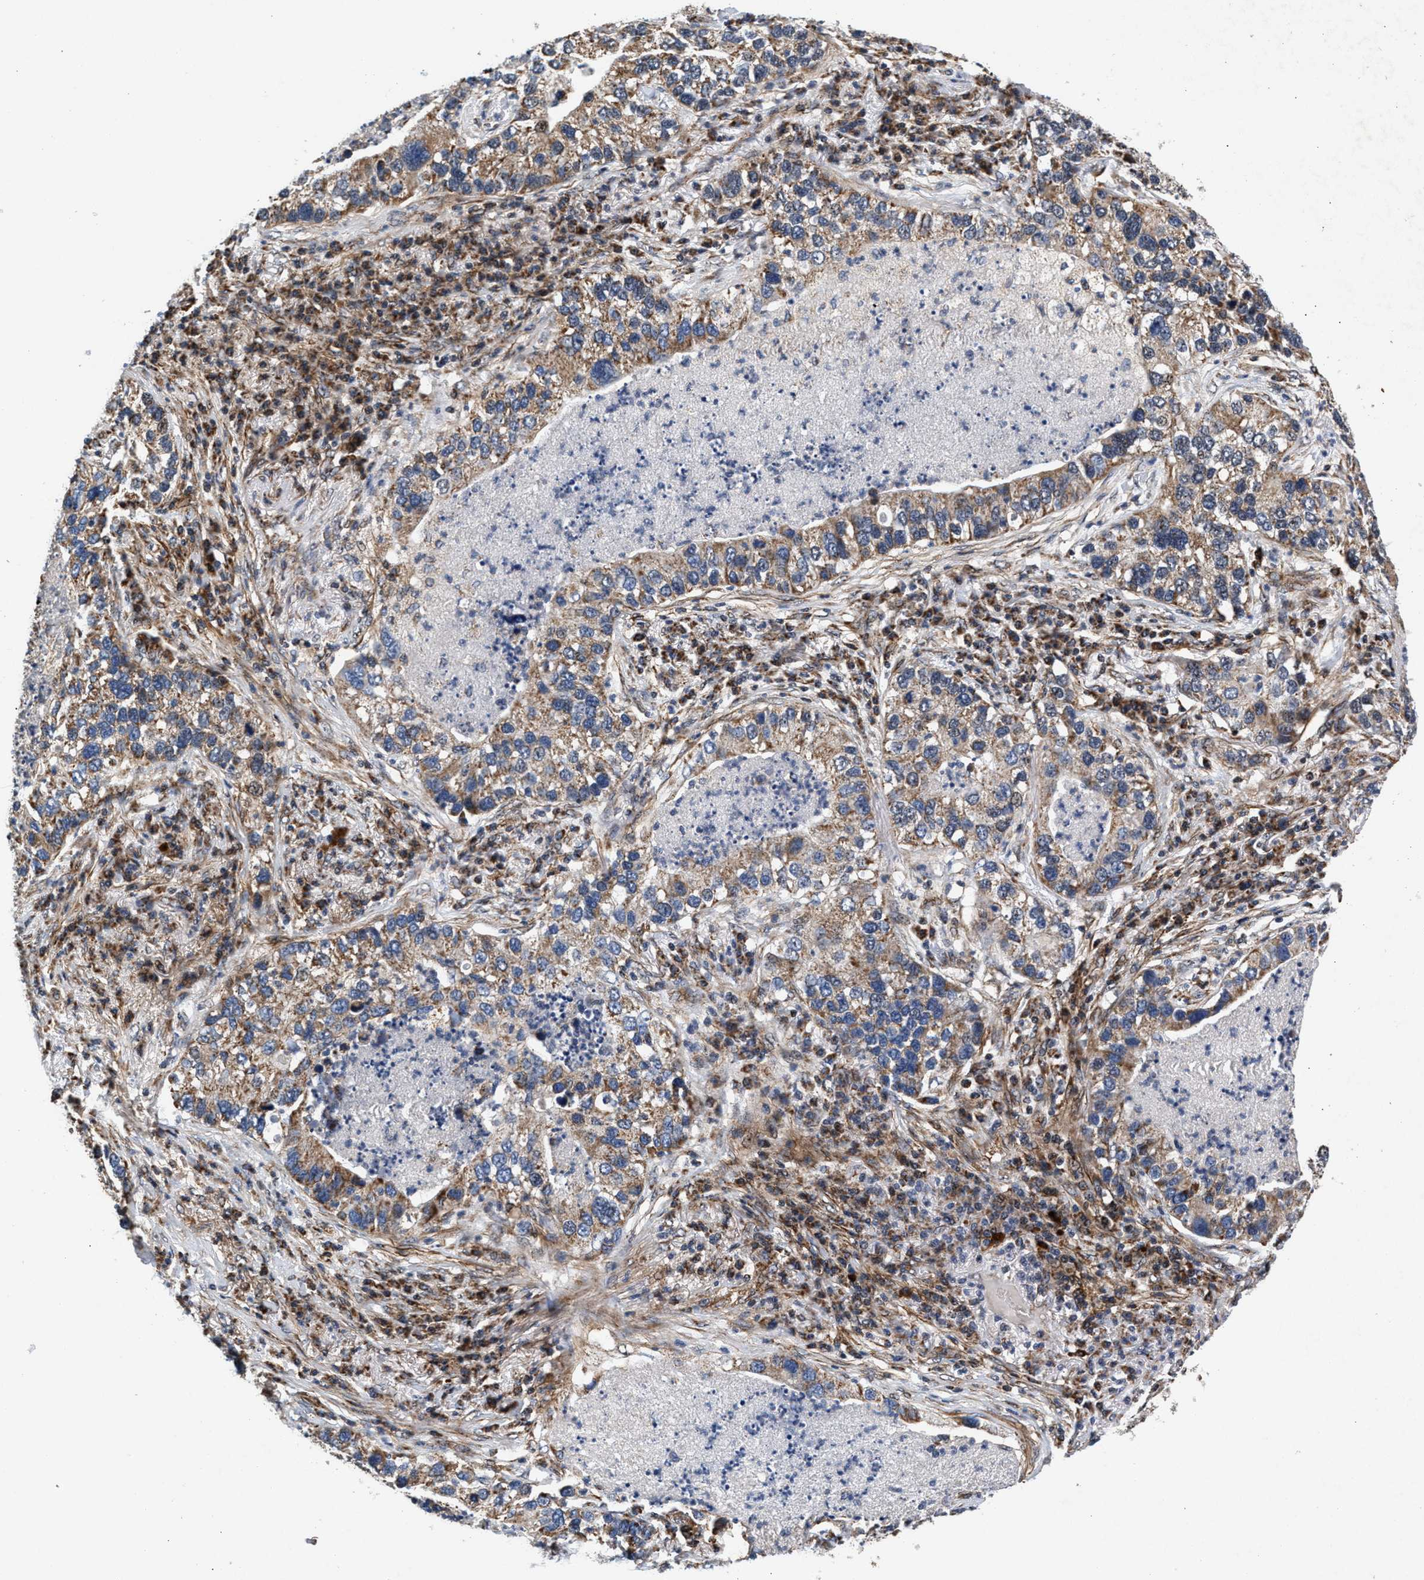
{"staining": {"intensity": "weak", "quantity": ">75%", "location": "cytoplasmic/membranous"}, "tissue": "lung cancer", "cell_type": "Tumor cells", "image_type": "cancer", "snomed": [{"axis": "morphology", "description": "Normal tissue, NOS"}, {"axis": "morphology", "description": "Adenocarcinoma, NOS"}, {"axis": "topography", "description": "Bronchus"}, {"axis": "topography", "description": "Lung"}], "caption": "Lung cancer (adenocarcinoma) was stained to show a protein in brown. There is low levels of weak cytoplasmic/membranous expression in approximately >75% of tumor cells. The staining is performed using DAB brown chromogen to label protein expression. The nuclei are counter-stained blue using hematoxylin.", "gene": "SGK1", "patient": {"sex": "male", "age": 54}}